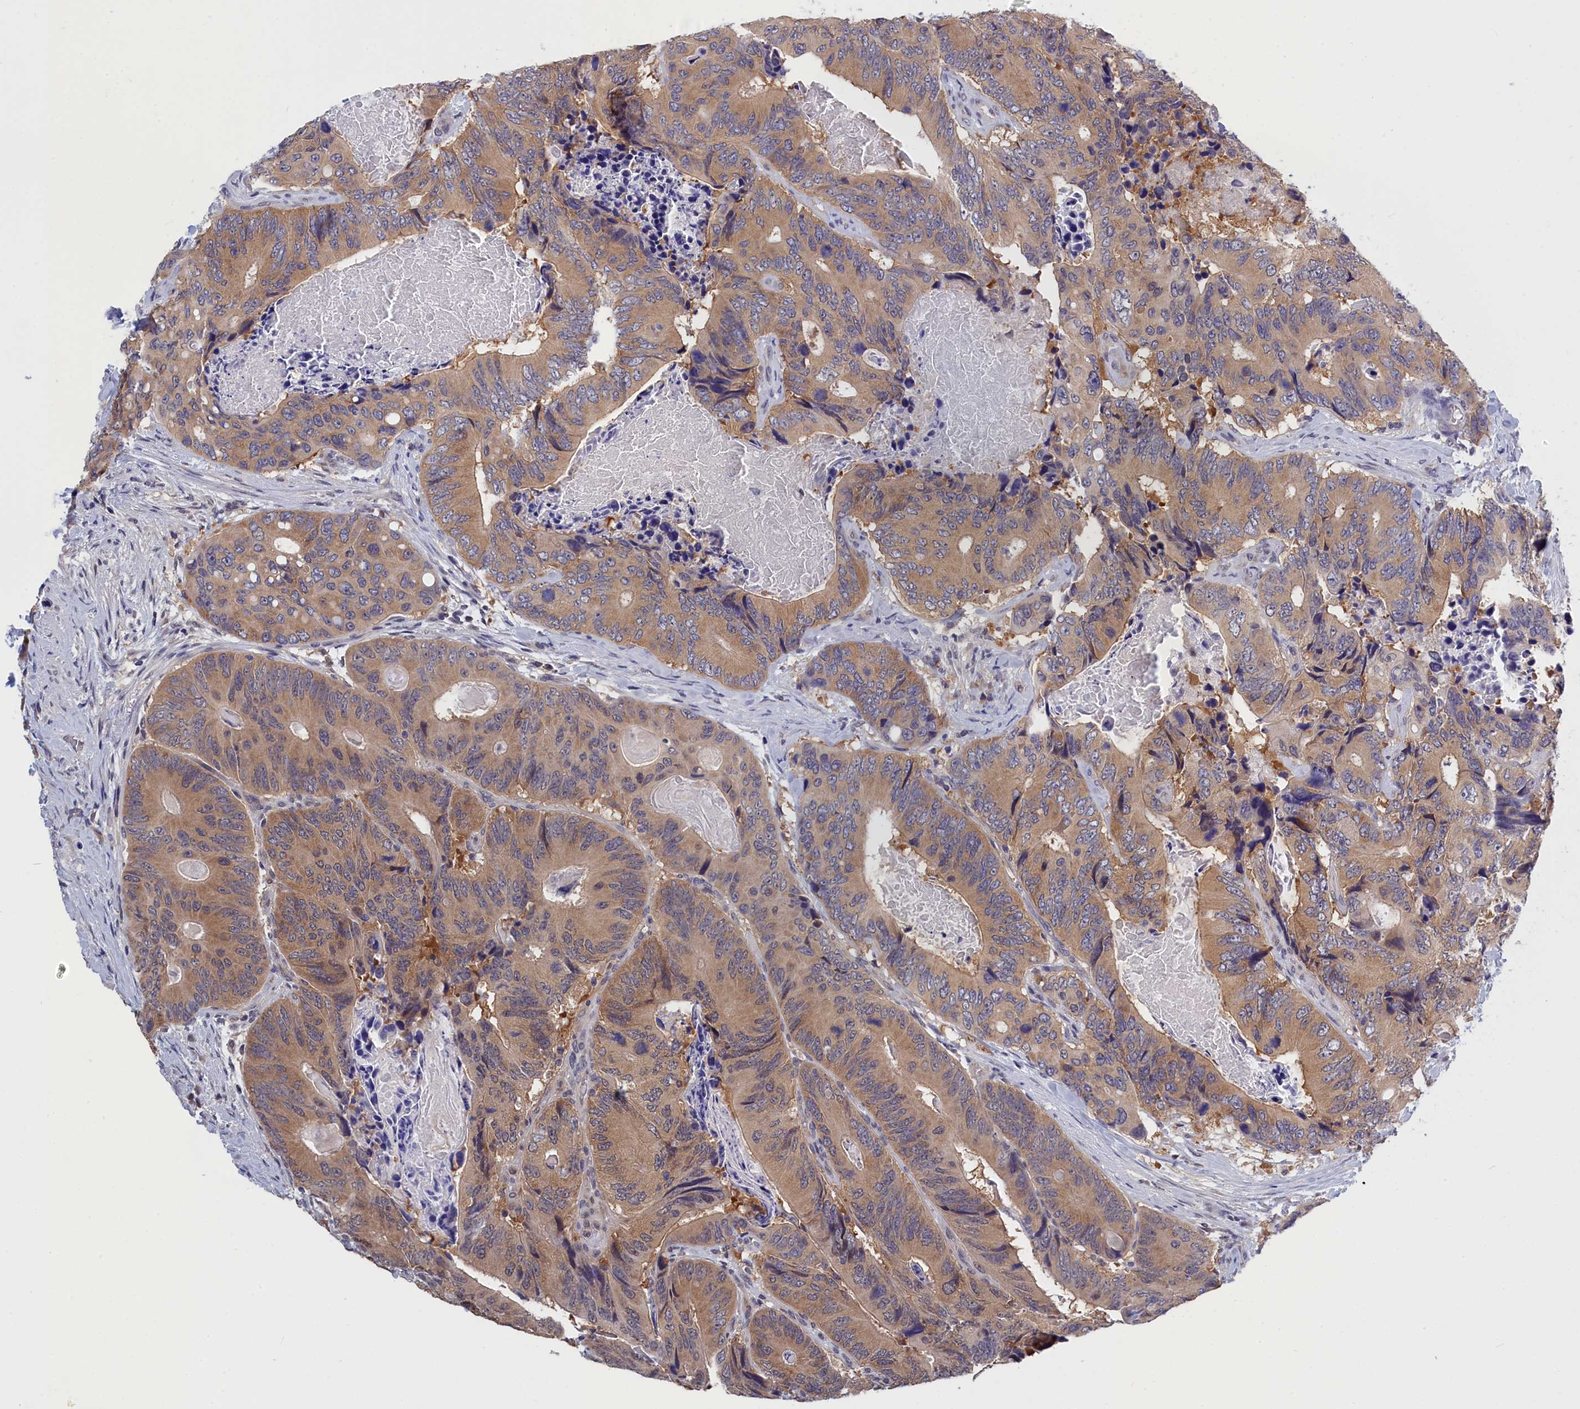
{"staining": {"intensity": "moderate", "quantity": "<25%", "location": "cytoplasmic/membranous"}, "tissue": "colorectal cancer", "cell_type": "Tumor cells", "image_type": "cancer", "snomed": [{"axis": "morphology", "description": "Adenocarcinoma, NOS"}, {"axis": "topography", "description": "Colon"}], "caption": "Immunohistochemical staining of colorectal cancer (adenocarcinoma) demonstrates moderate cytoplasmic/membranous protein positivity in about <25% of tumor cells.", "gene": "PGP", "patient": {"sex": "male", "age": 84}}